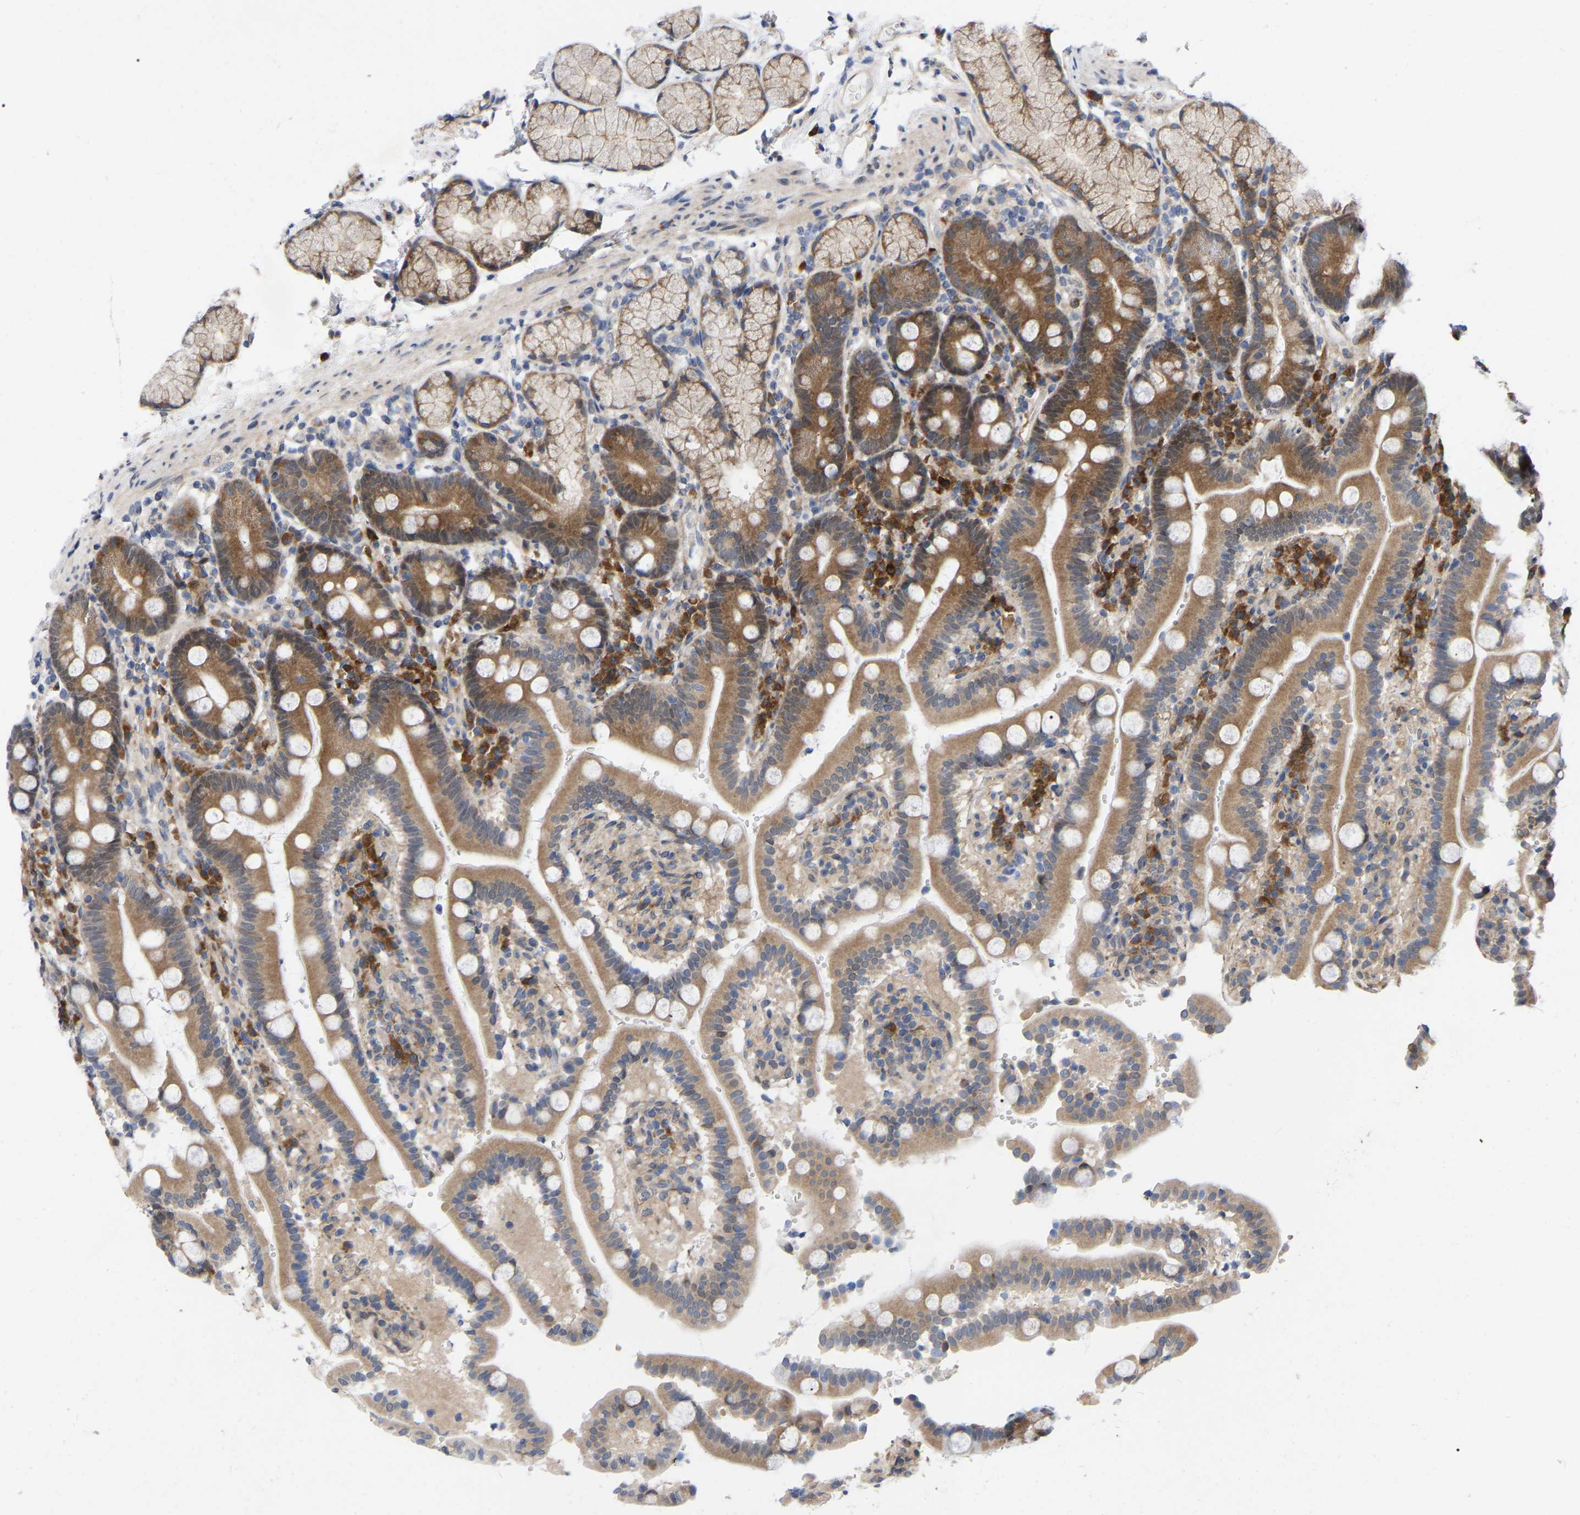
{"staining": {"intensity": "moderate", "quantity": ">75%", "location": "cytoplasmic/membranous"}, "tissue": "duodenum", "cell_type": "Glandular cells", "image_type": "normal", "snomed": [{"axis": "morphology", "description": "Normal tissue, NOS"}, {"axis": "topography", "description": "Small intestine, NOS"}], "caption": "Benign duodenum shows moderate cytoplasmic/membranous positivity in approximately >75% of glandular cells, visualized by immunohistochemistry. The protein is stained brown, and the nuclei are stained in blue (DAB (3,3'-diaminobenzidine) IHC with brightfield microscopy, high magnification).", "gene": "UBE4B", "patient": {"sex": "female", "age": 71}}